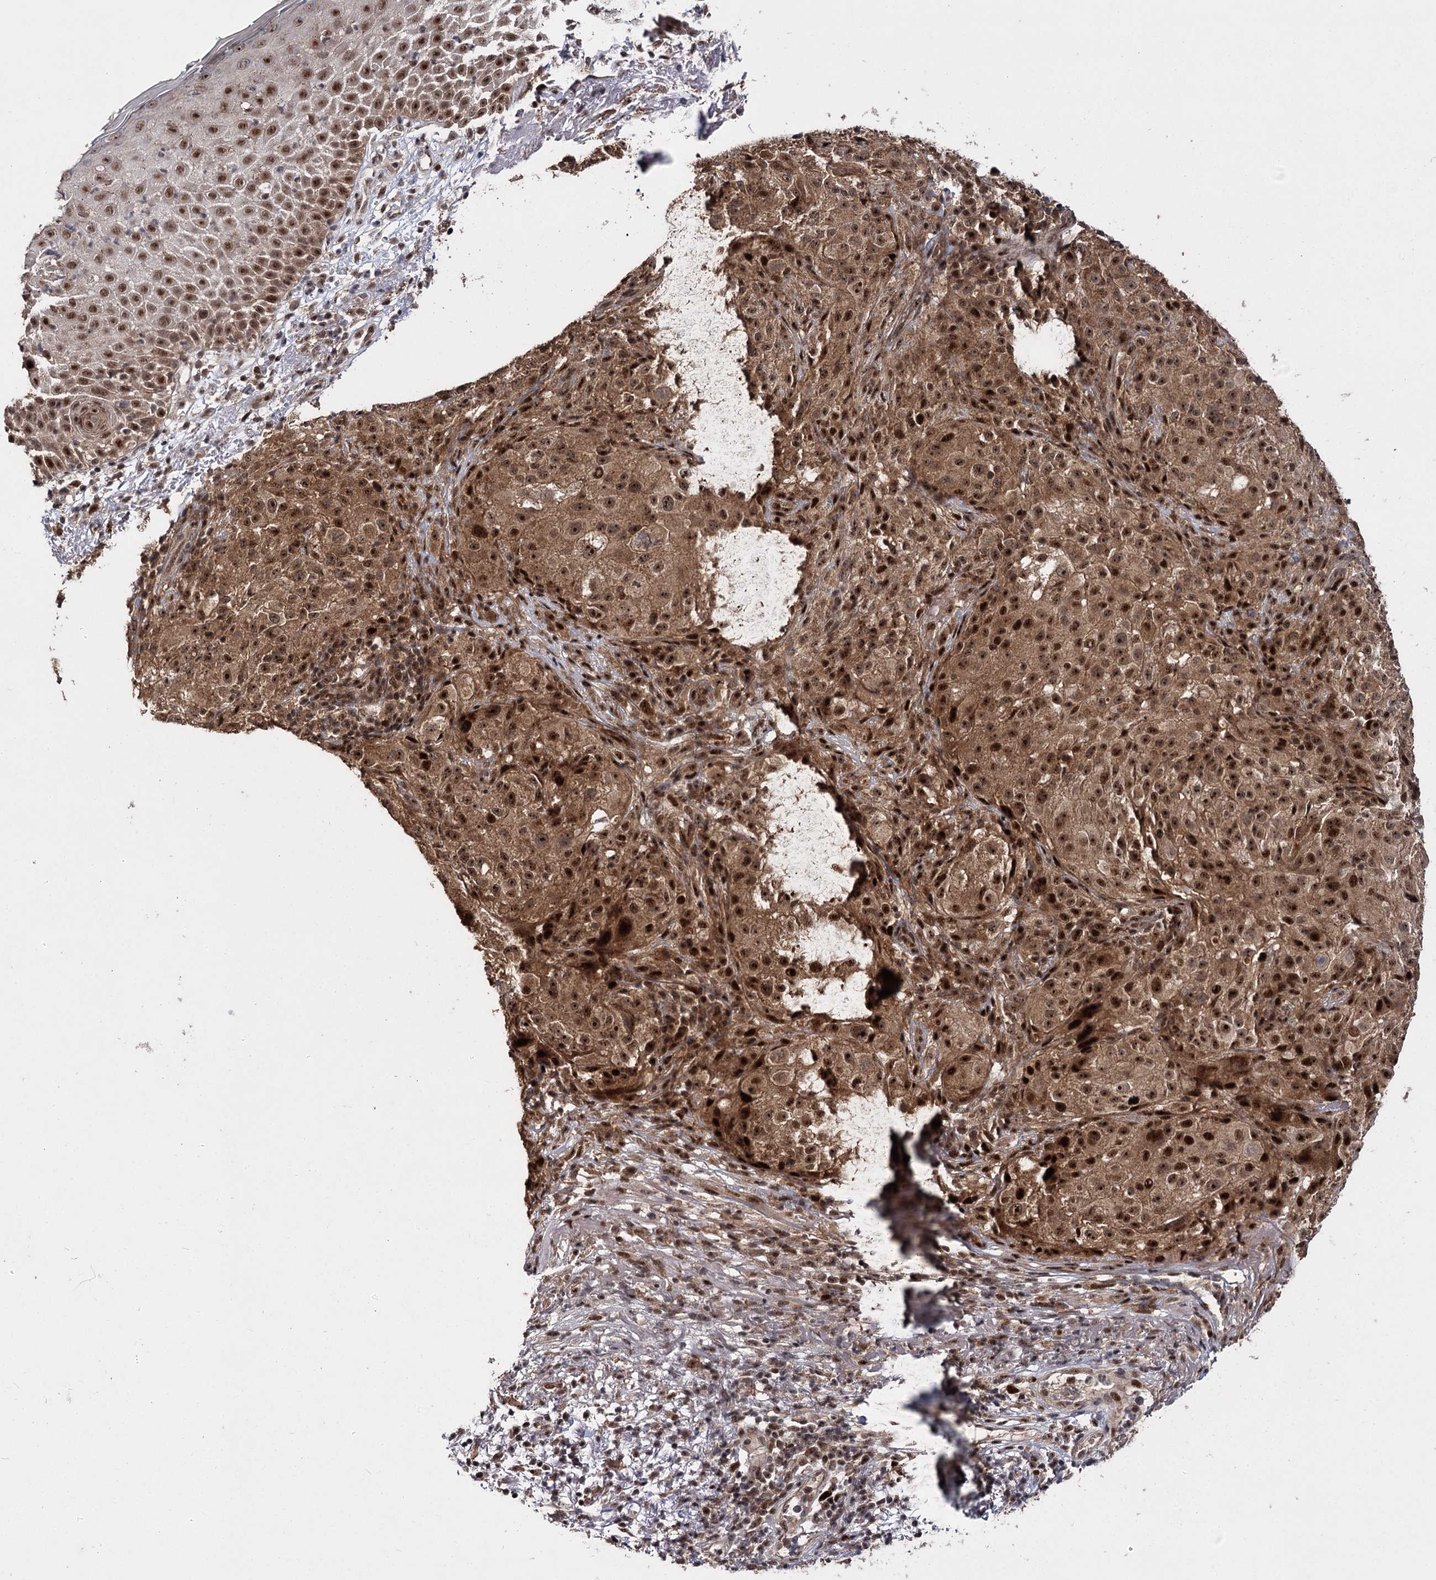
{"staining": {"intensity": "strong", "quantity": ">75%", "location": "cytoplasmic/membranous,nuclear"}, "tissue": "melanoma", "cell_type": "Tumor cells", "image_type": "cancer", "snomed": [{"axis": "morphology", "description": "Necrosis, NOS"}, {"axis": "morphology", "description": "Malignant melanoma, NOS"}, {"axis": "topography", "description": "Skin"}], "caption": "Melanoma was stained to show a protein in brown. There is high levels of strong cytoplasmic/membranous and nuclear staining in about >75% of tumor cells. (DAB IHC with brightfield microscopy, high magnification).", "gene": "MKNK2", "patient": {"sex": "female", "age": 87}}